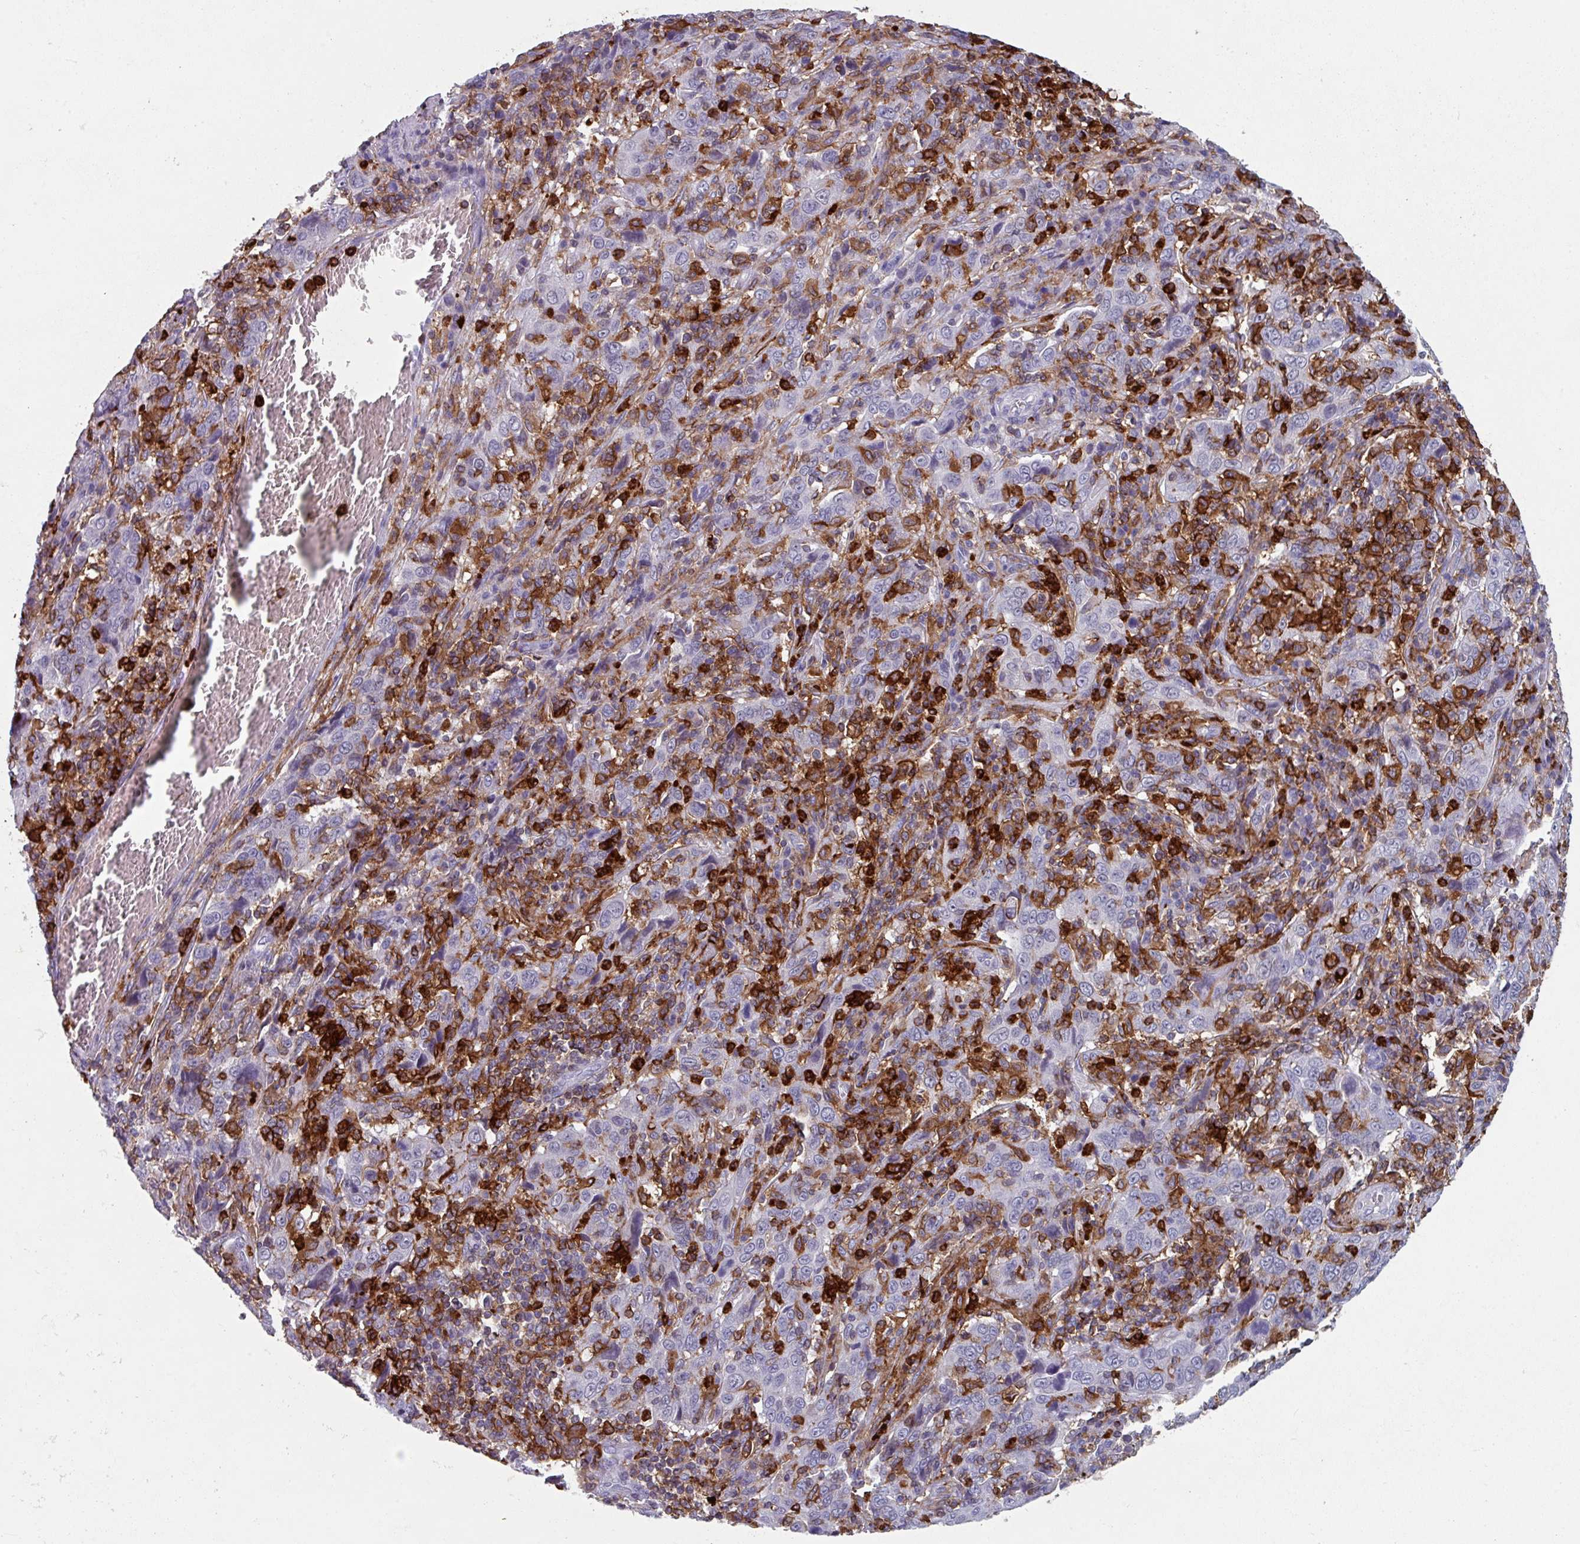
{"staining": {"intensity": "negative", "quantity": "none", "location": "none"}, "tissue": "cervical cancer", "cell_type": "Tumor cells", "image_type": "cancer", "snomed": [{"axis": "morphology", "description": "Squamous cell carcinoma, NOS"}, {"axis": "topography", "description": "Cervix"}], "caption": "Tumor cells show no significant positivity in cervical cancer (squamous cell carcinoma).", "gene": "EXOSC5", "patient": {"sex": "female", "age": 46}}